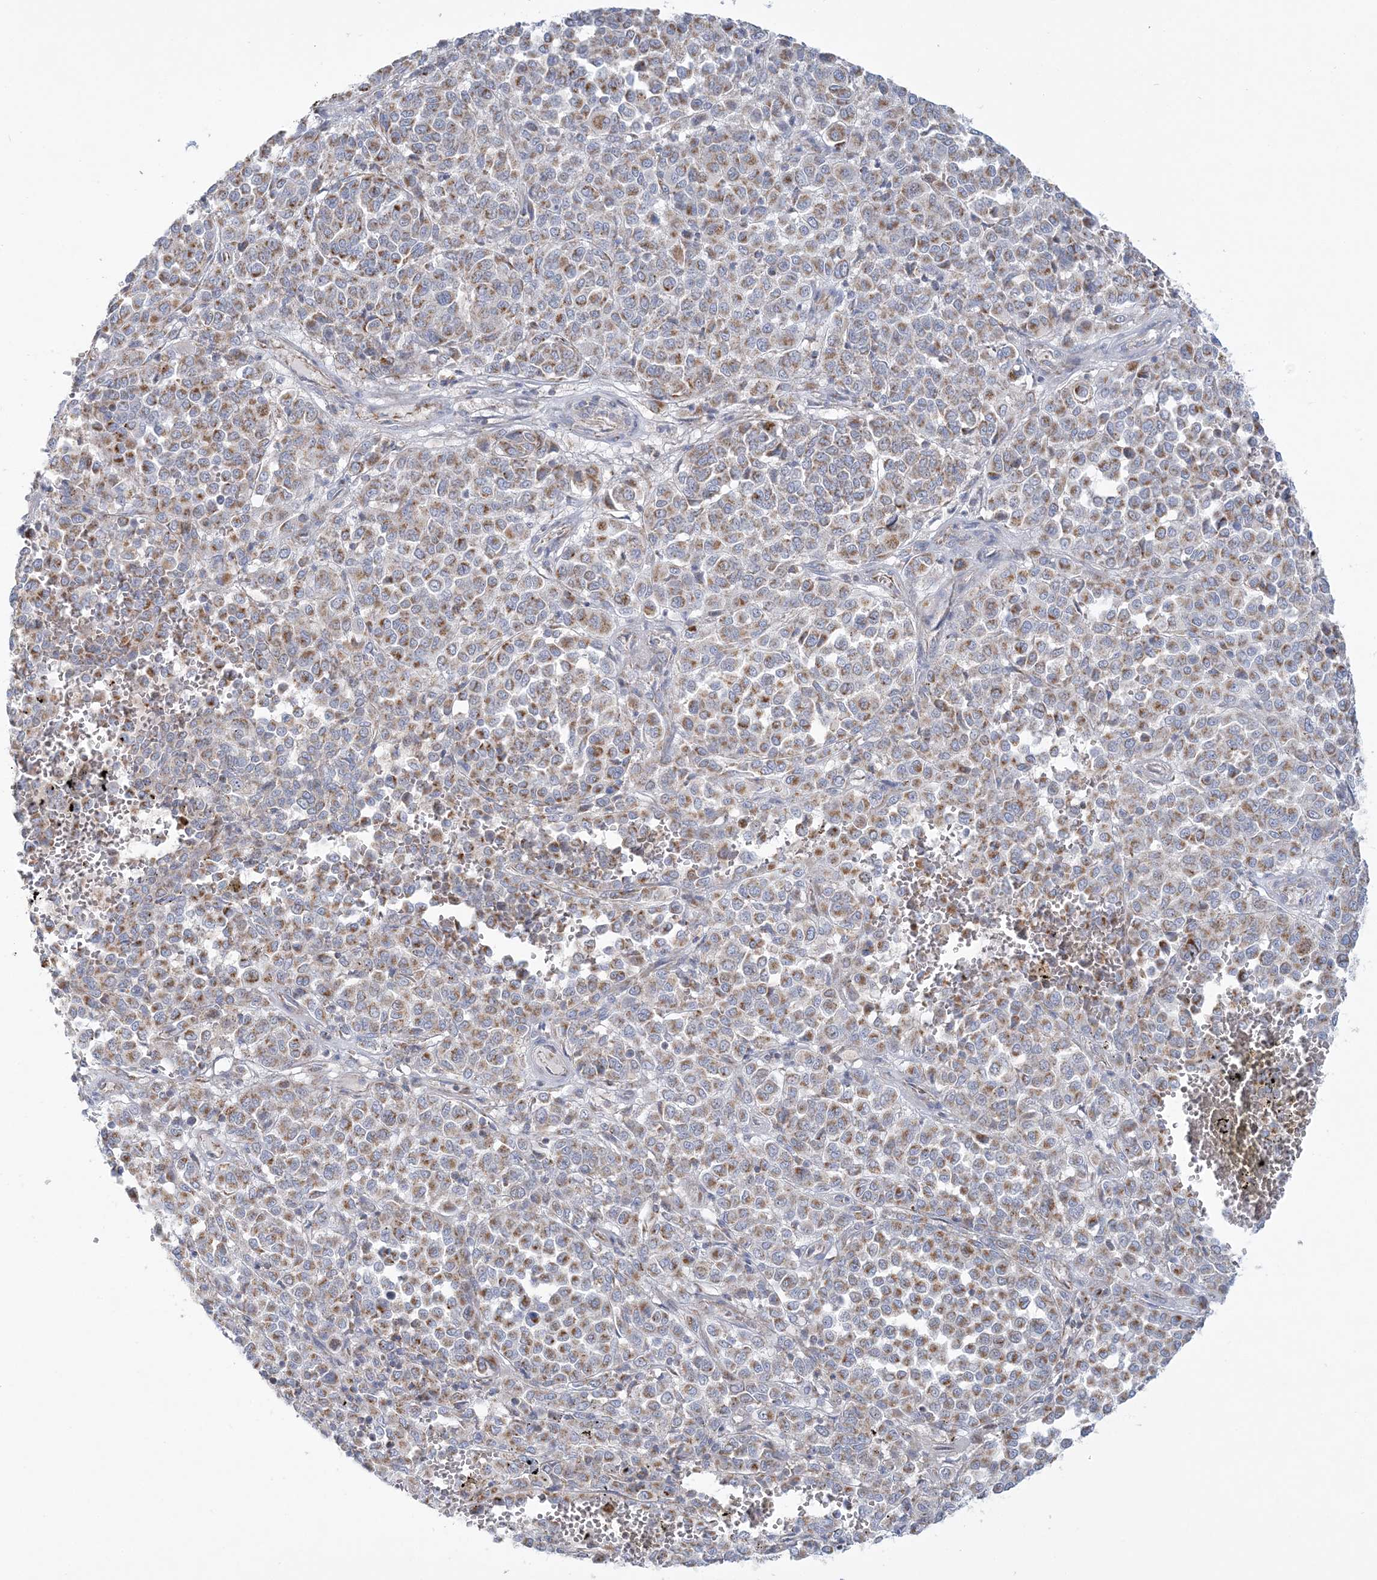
{"staining": {"intensity": "moderate", "quantity": ">75%", "location": "cytoplasmic/membranous"}, "tissue": "melanoma", "cell_type": "Tumor cells", "image_type": "cancer", "snomed": [{"axis": "morphology", "description": "Malignant melanoma, Metastatic site"}, {"axis": "topography", "description": "Pancreas"}], "caption": "Immunohistochemistry (IHC) image of melanoma stained for a protein (brown), which demonstrates medium levels of moderate cytoplasmic/membranous staining in about >75% of tumor cells.", "gene": "TBC1D14", "patient": {"sex": "female", "age": 30}}